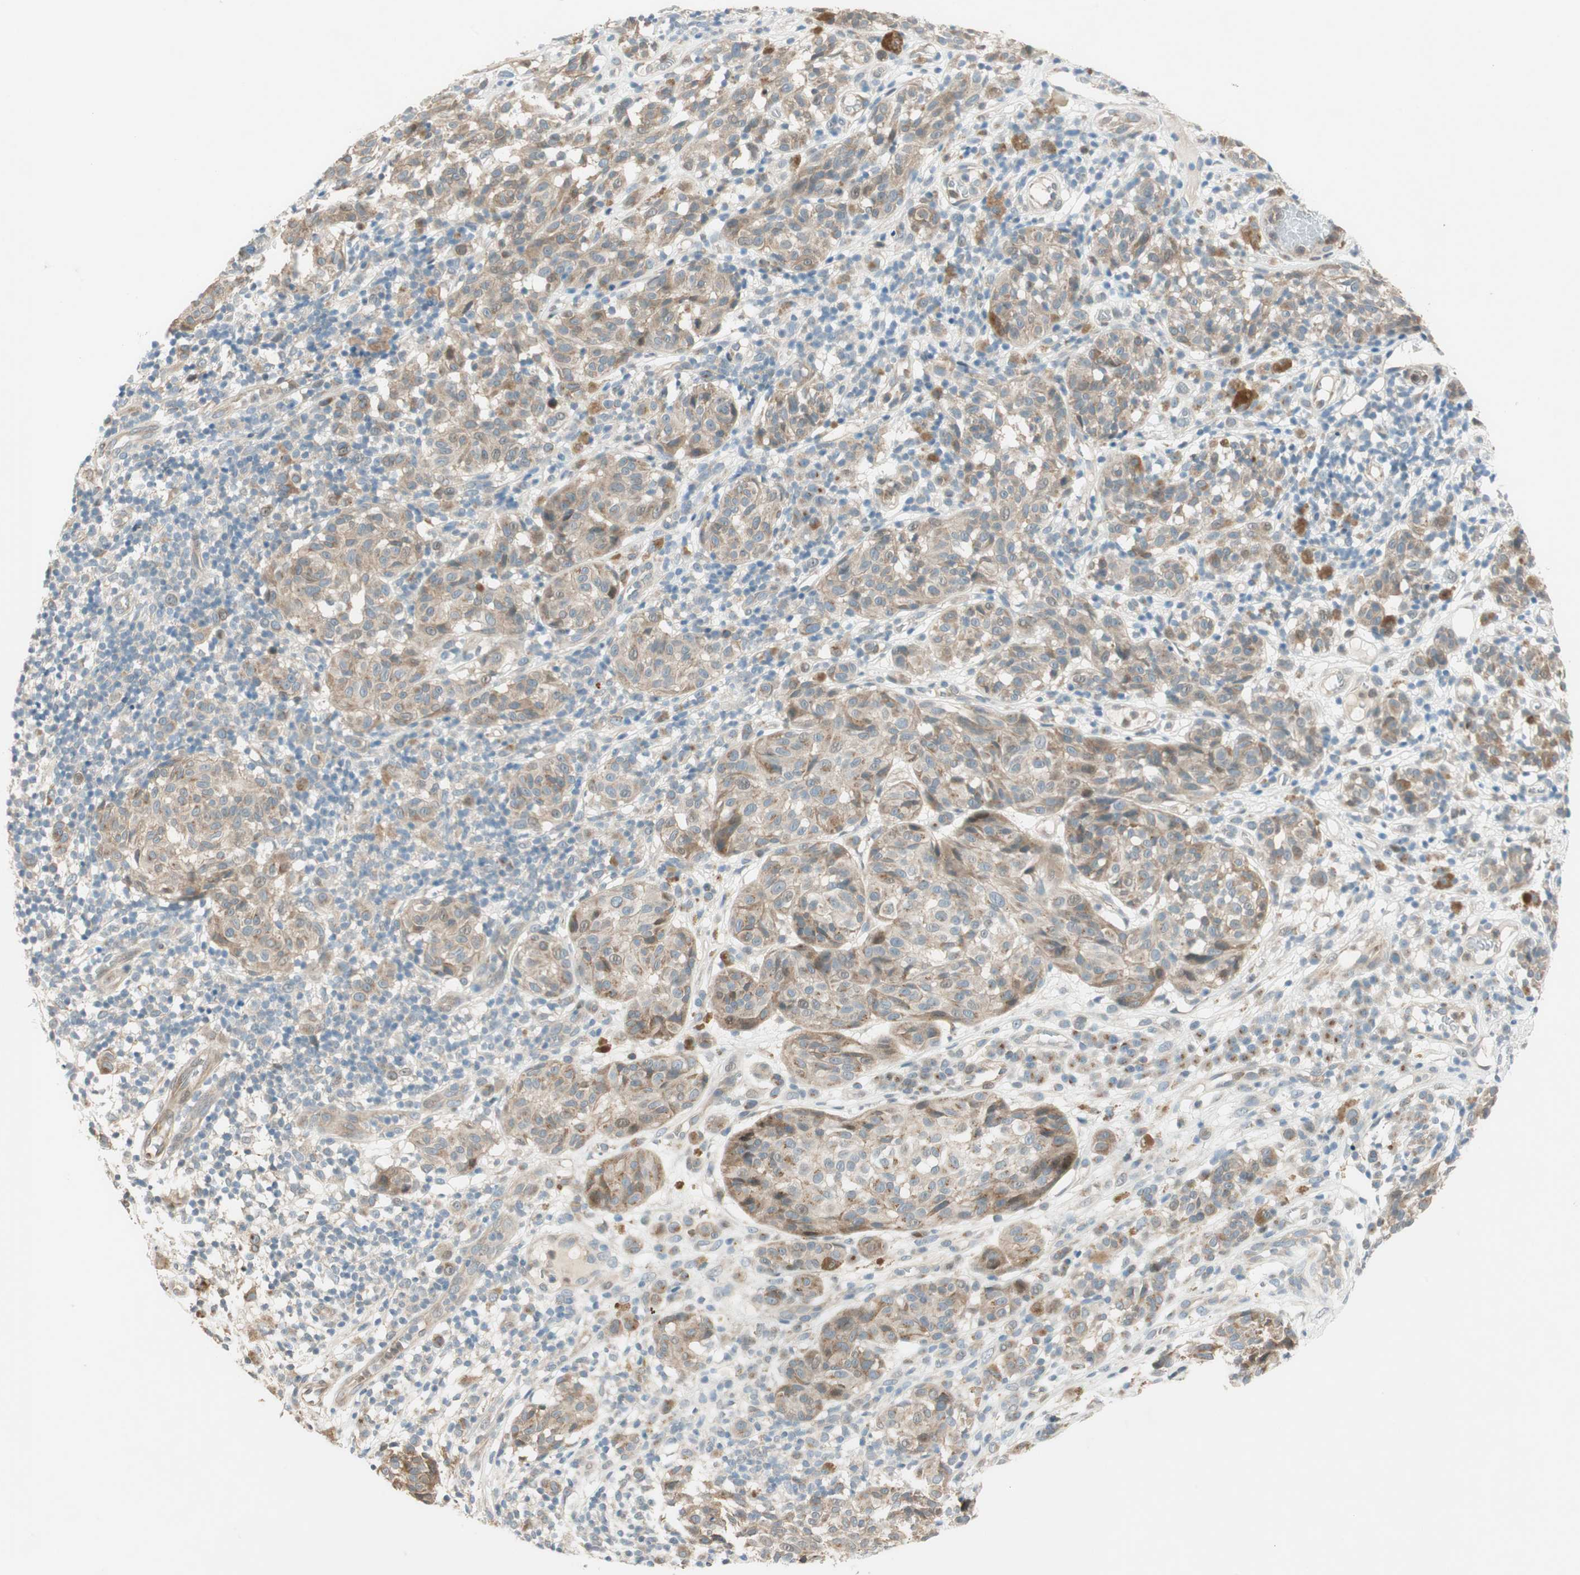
{"staining": {"intensity": "weak", "quantity": ">75%", "location": "cytoplasmic/membranous"}, "tissue": "melanoma", "cell_type": "Tumor cells", "image_type": "cancer", "snomed": [{"axis": "morphology", "description": "Malignant melanoma, NOS"}, {"axis": "topography", "description": "Skin"}], "caption": "Weak cytoplasmic/membranous protein positivity is identified in about >75% of tumor cells in malignant melanoma.", "gene": "CGRRF1", "patient": {"sex": "female", "age": 46}}